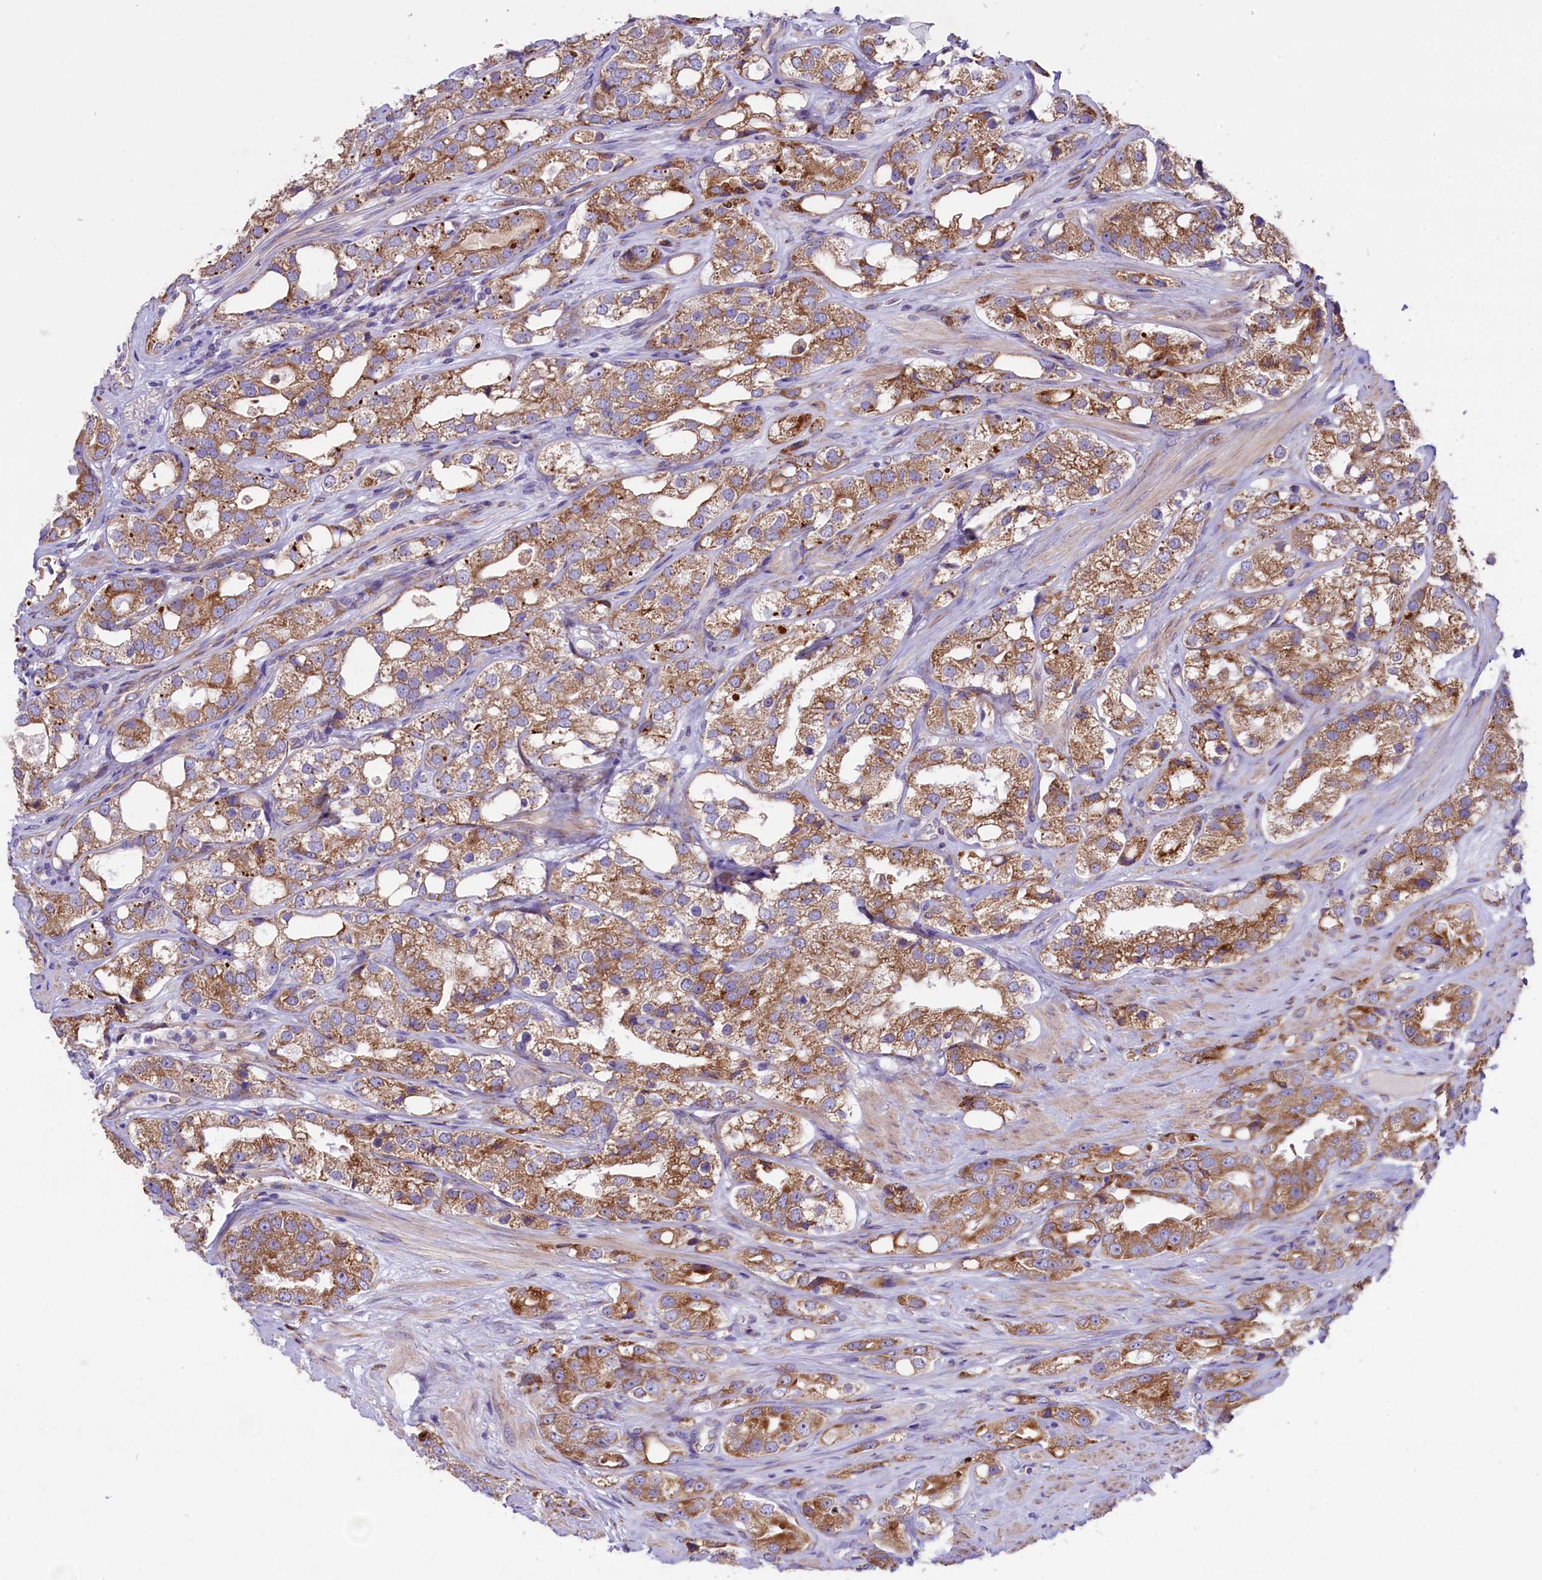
{"staining": {"intensity": "moderate", "quantity": ">75%", "location": "cytoplasmic/membranous"}, "tissue": "prostate cancer", "cell_type": "Tumor cells", "image_type": "cancer", "snomed": [{"axis": "morphology", "description": "Adenocarcinoma, NOS"}, {"axis": "topography", "description": "Prostate"}], "caption": "An IHC image of tumor tissue is shown. Protein staining in brown highlights moderate cytoplasmic/membranous positivity in prostate cancer within tumor cells.", "gene": "PTPRU", "patient": {"sex": "male", "age": 79}}